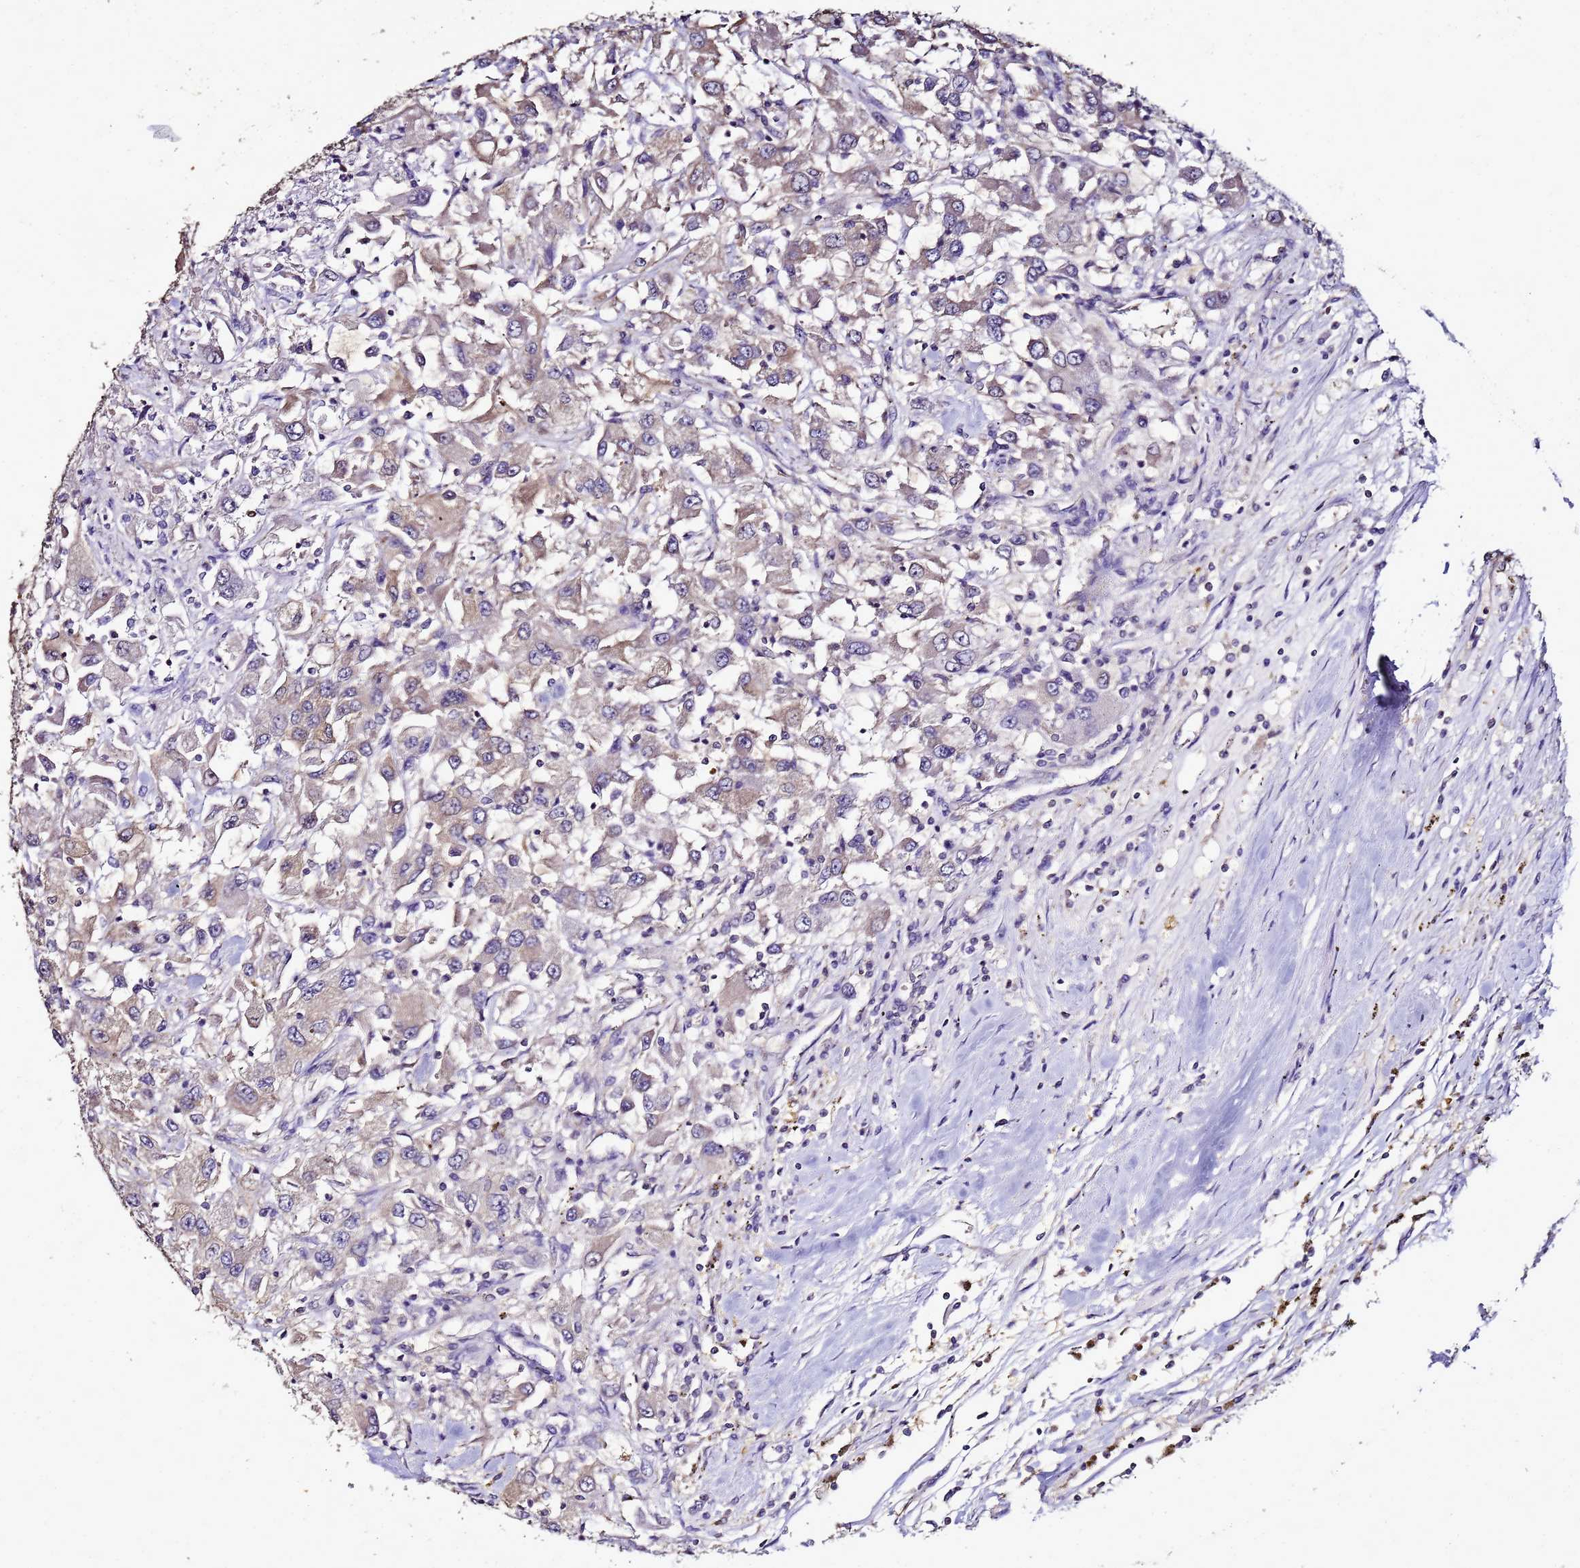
{"staining": {"intensity": "weak", "quantity": "<25%", "location": "cytoplasmic/membranous"}, "tissue": "renal cancer", "cell_type": "Tumor cells", "image_type": "cancer", "snomed": [{"axis": "morphology", "description": "Adenocarcinoma, NOS"}, {"axis": "topography", "description": "Kidney"}], "caption": "This is a micrograph of immunohistochemistry (IHC) staining of renal cancer (adenocarcinoma), which shows no expression in tumor cells.", "gene": "ENOPH1", "patient": {"sex": "female", "age": 67}}